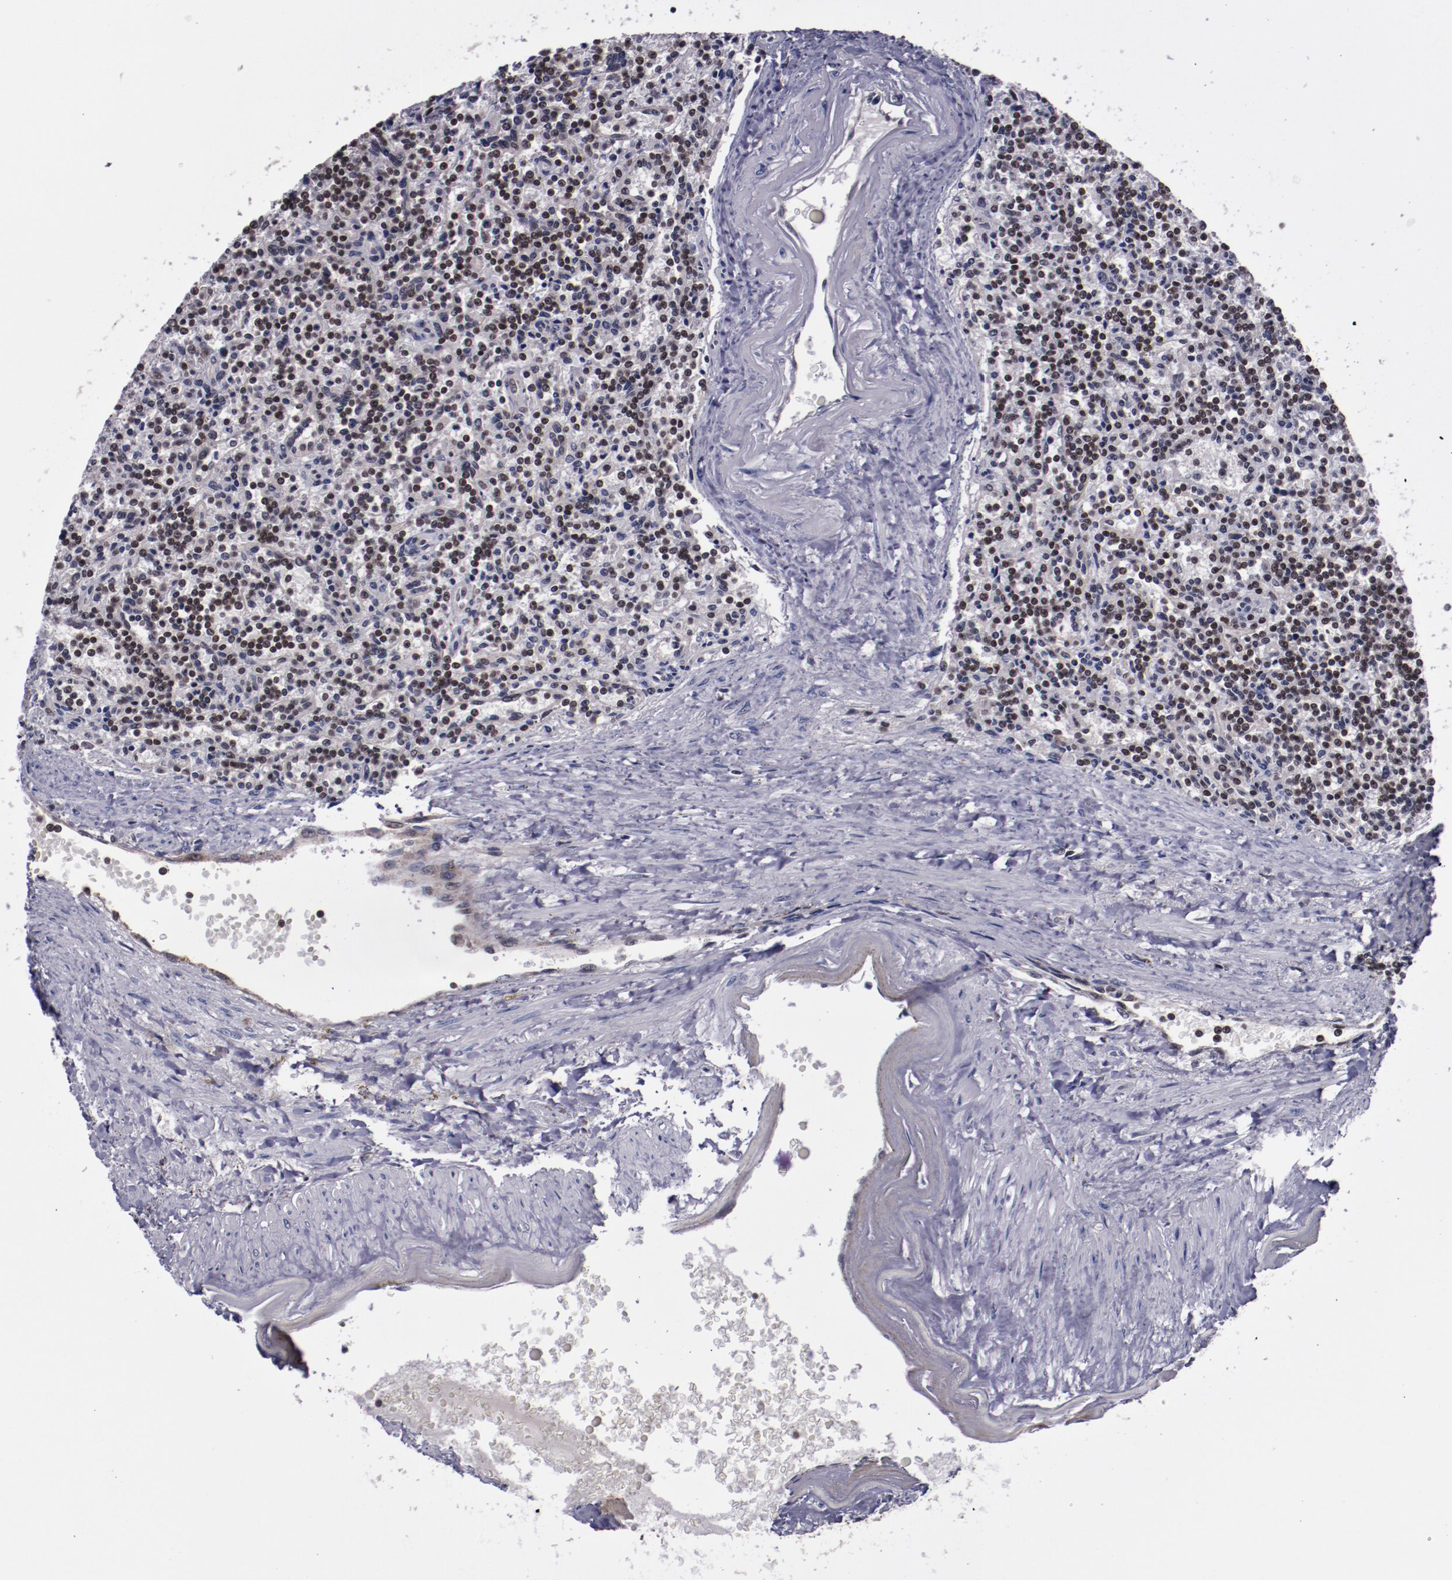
{"staining": {"intensity": "moderate", "quantity": ">75%", "location": "nuclear"}, "tissue": "lymphoma", "cell_type": "Tumor cells", "image_type": "cancer", "snomed": [{"axis": "morphology", "description": "Malignant lymphoma, non-Hodgkin's type, Low grade"}, {"axis": "topography", "description": "Spleen"}], "caption": "Malignant lymphoma, non-Hodgkin's type (low-grade) stained for a protein demonstrates moderate nuclear positivity in tumor cells.", "gene": "ERH", "patient": {"sex": "male", "age": 73}}